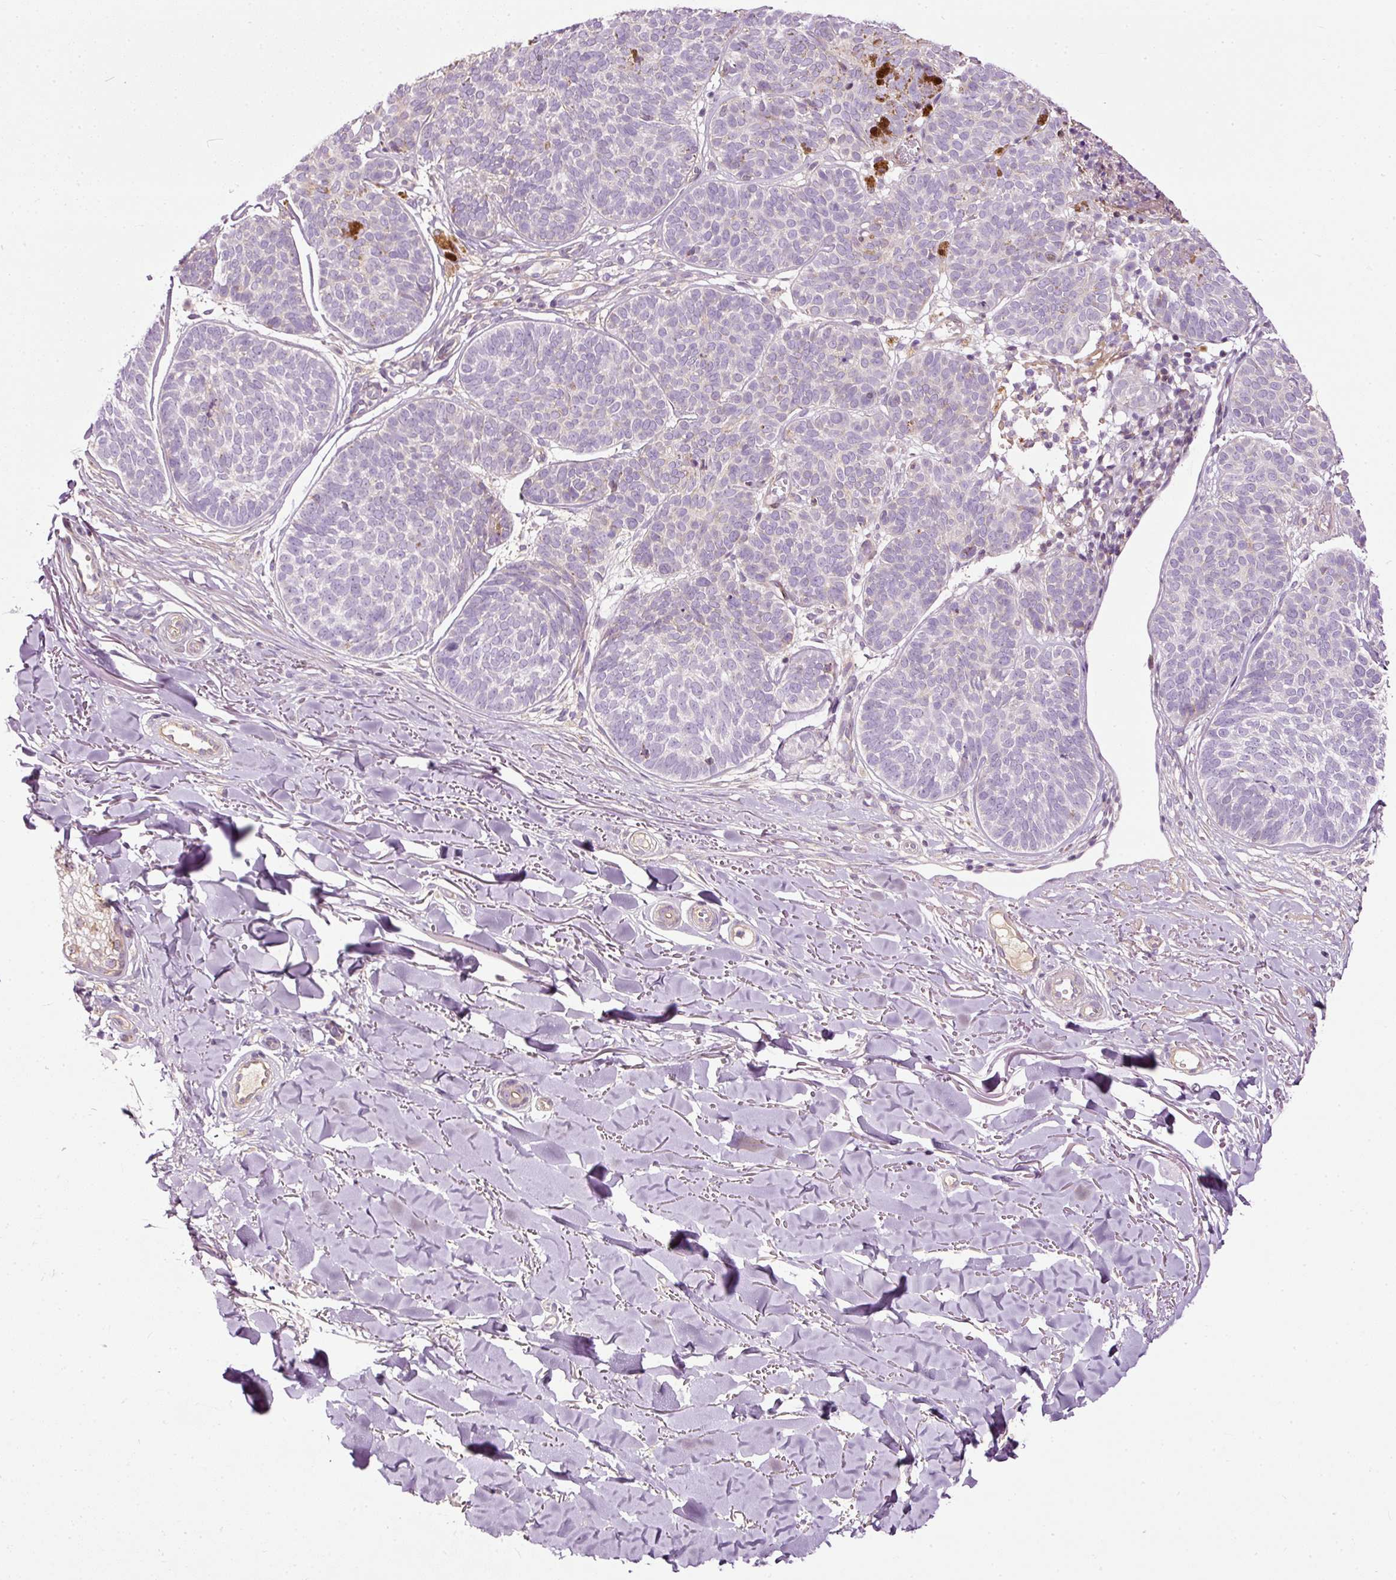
{"staining": {"intensity": "negative", "quantity": "none", "location": "none"}, "tissue": "skin cancer", "cell_type": "Tumor cells", "image_type": "cancer", "snomed": [{"axis": "morphology", "description": "Basal cell carcinoma"}, {"axis": "topography", "description": "Skin"}, {"axis": "topography", "description": "Skin of neck"}, {"axis": "topography", "description": "Skin of shoulder"}, {"axis": "topography", "description": "Skin of back"}], "caption": "A histopathology image of human skin basal cell carcinoma is negative for staining in tumor cells.", "gene": "PAQR9", "patient": {"sex": "male", "age": 80}}